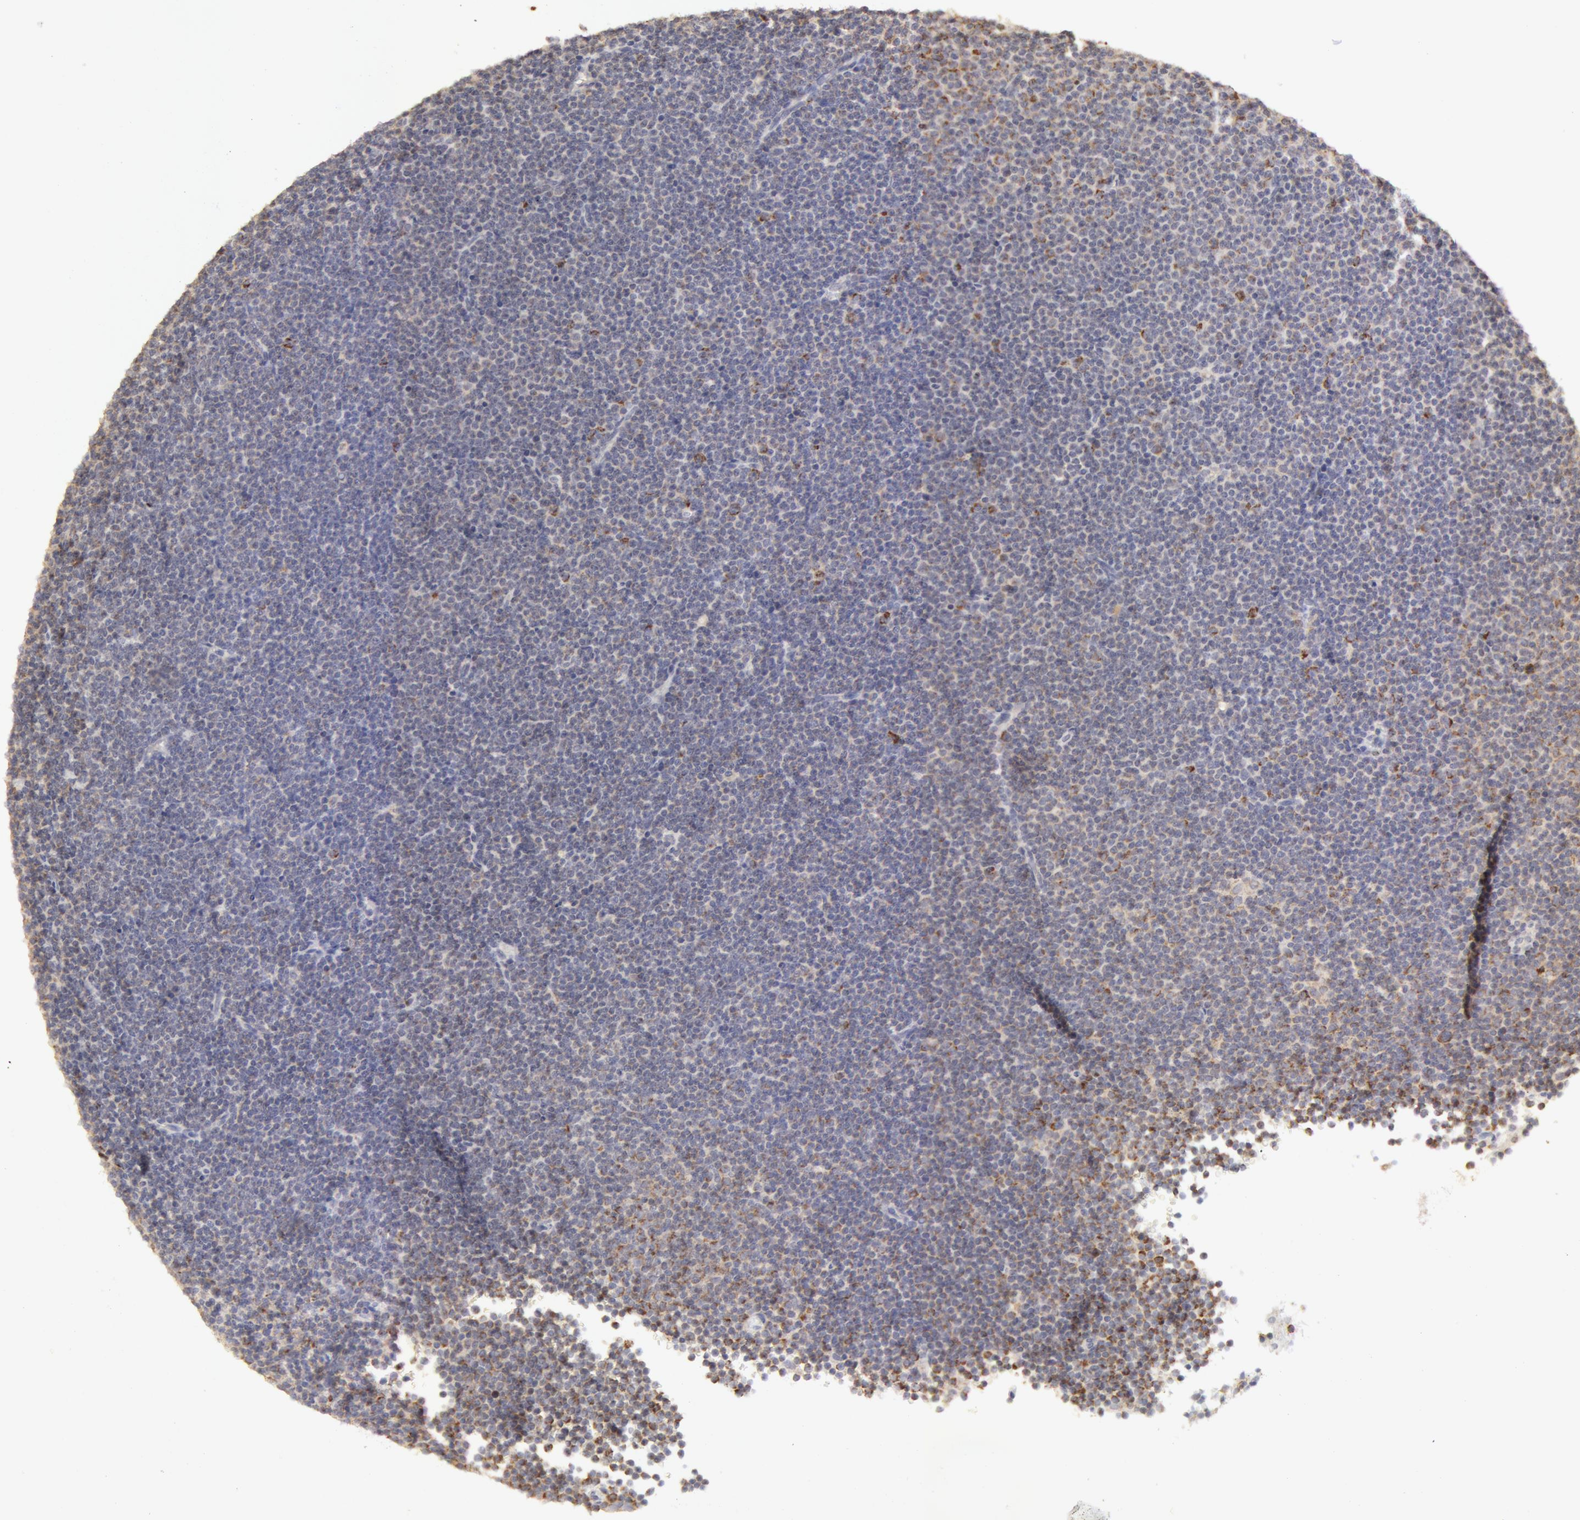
{"staining": {"intensity": "negative", "quantity": "none", "location": "none"}, "tissue": "lymphoma", "cell_type": "Tumor cells", "image_type": "cancer", "snomed": [{"axis": "morphology", "description": "Malignant lymphoma, non-Hodgkin's type, Low grade"}, {"axis": "topography", "description": "Lymph node"}], "caption": "This is a photomicrograph of IHC staining of lymphoma, which shows no staining in tumor cells. The staining was performed using DAB (3,3'-diaminobenzidine) to visualize the protein expression in brown, while the nuclei were stained in blue with hematoxylin (Magnification: 20x).", "gene": "ADPRH", "patient": {"sex": "female", "age": 69}}